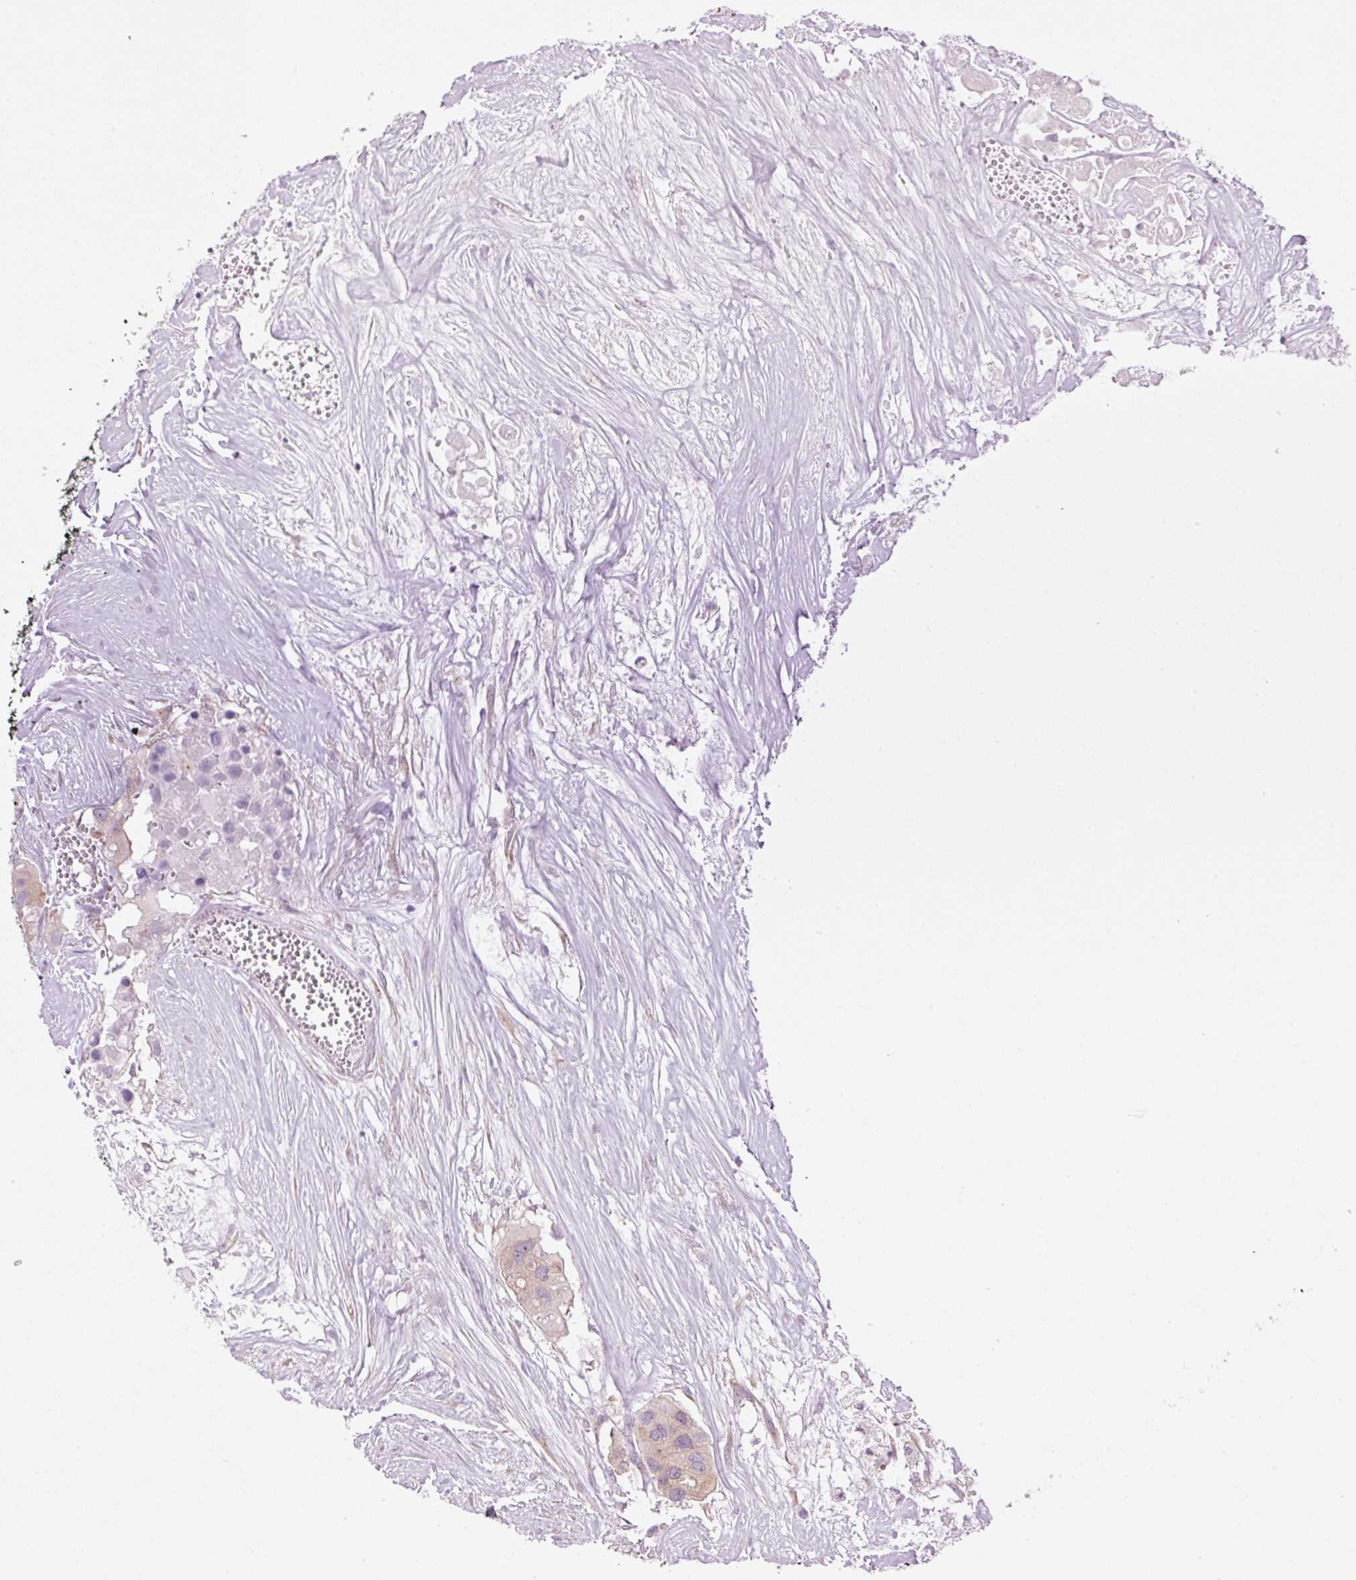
{"staining": {"intensity": "negative", "quantity": "none", "location": "none"}, "tissue": "colorectal cancer", "cell_type": "Tumor cells", "image_type": "cancer", "snomed": [{"axis": "morphology", "description": "Adenocarcinoma, NOS"}, {"axis": "topography", "description": "Colon"}], "caption": "This is an IHC micrograph of human colorectal adenocarcinoma. There is no positivity in tumor cells.", "gene": "MZT2B", "patient": {"sex": "male", "age": 77}}